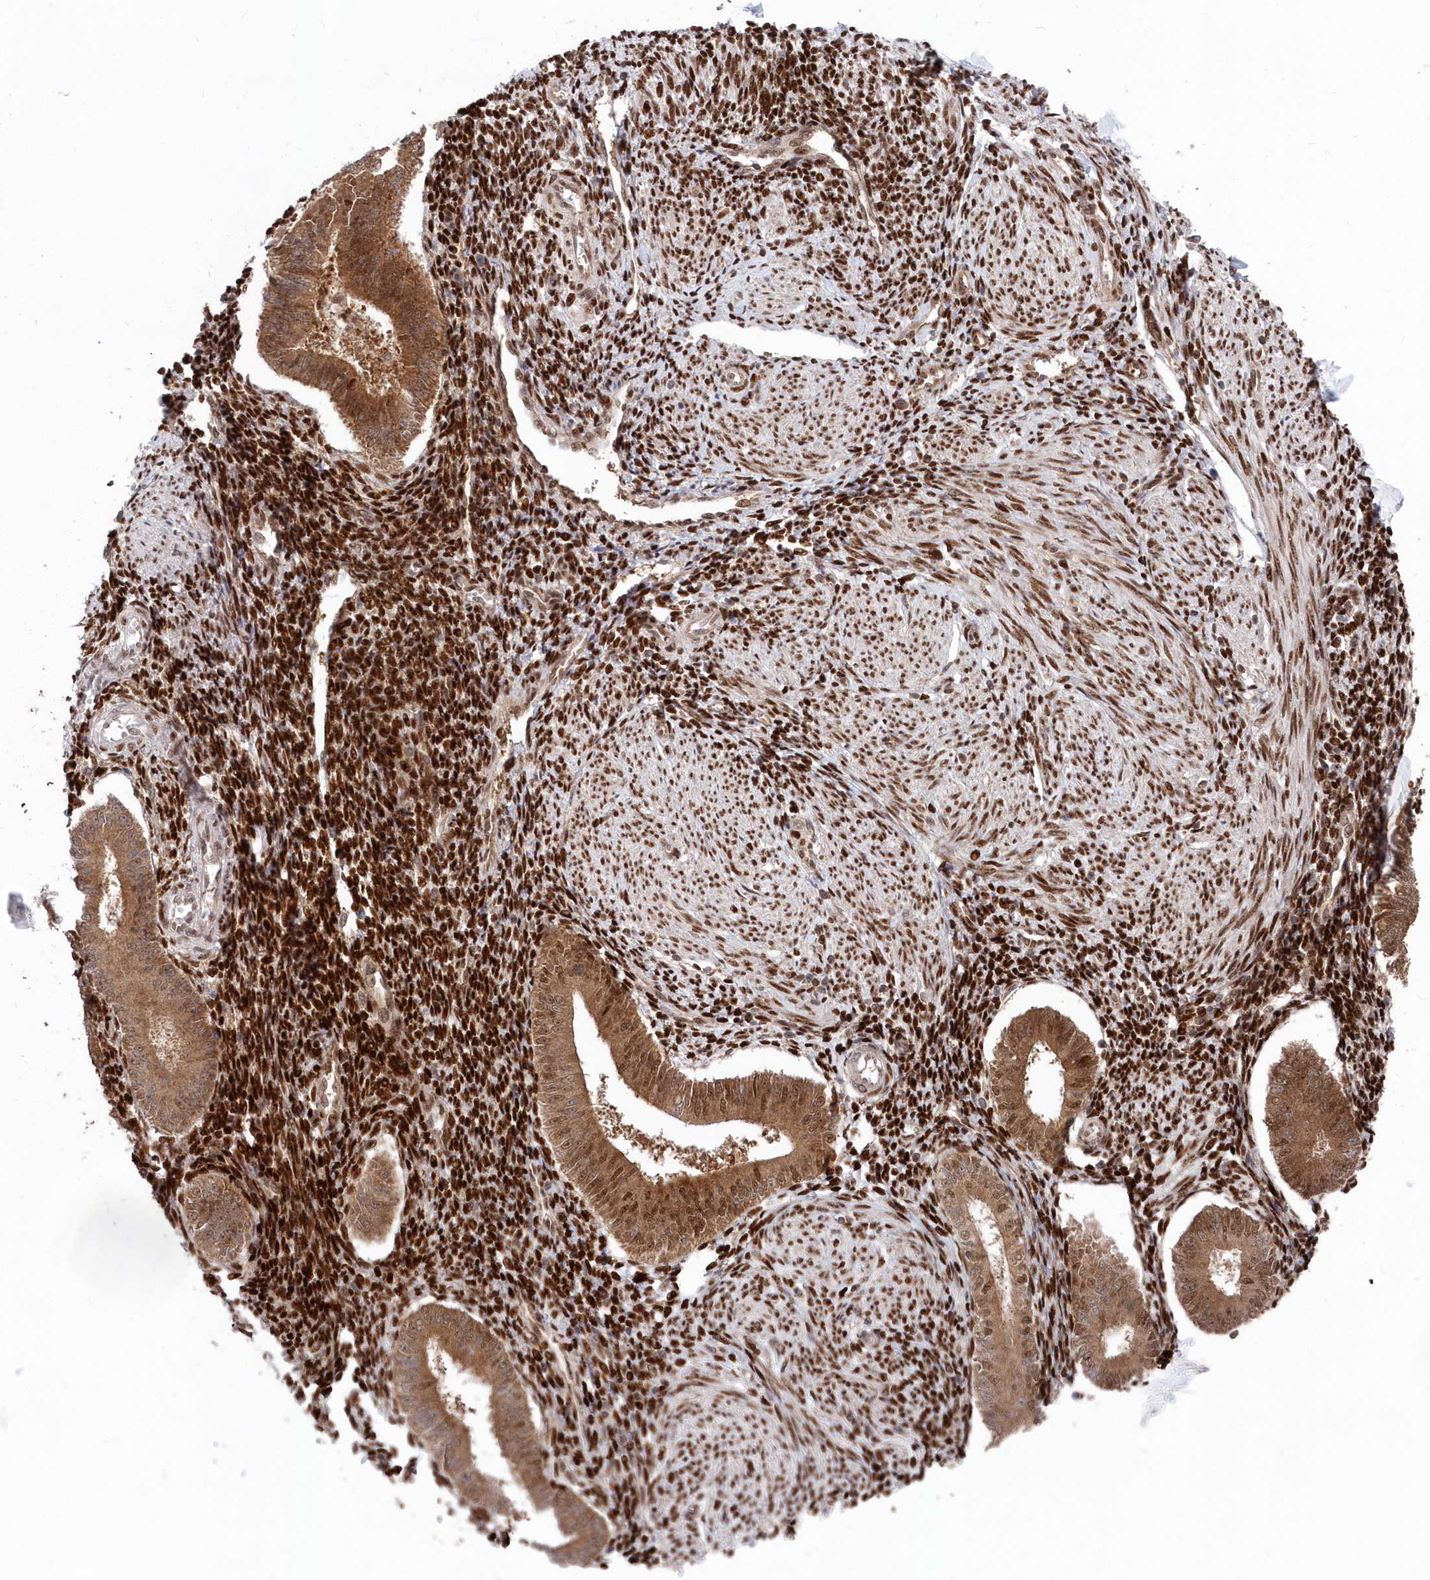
{"staining": {"intensity": "strong", "quantity": ">75%", "location": "nuclear"}, "tissue": "endometrium", "cell_type": "Cells in endometrial stroma", "image_type": "normal", "snomed": [{"axis": "morphology", "description": "Normal tissue, NOS"}, {"axis": "topography", "description": "Uterus"}, {"axis": "topography", "description": "Endometrium"}], "caption": "Human endometrium stained with a brown dye displays strong nuclear positive staining in about >75% of cells in endometrial stroma.", "gene": "ABHD14B", "patient": {"sex": "female", "age": 48}}